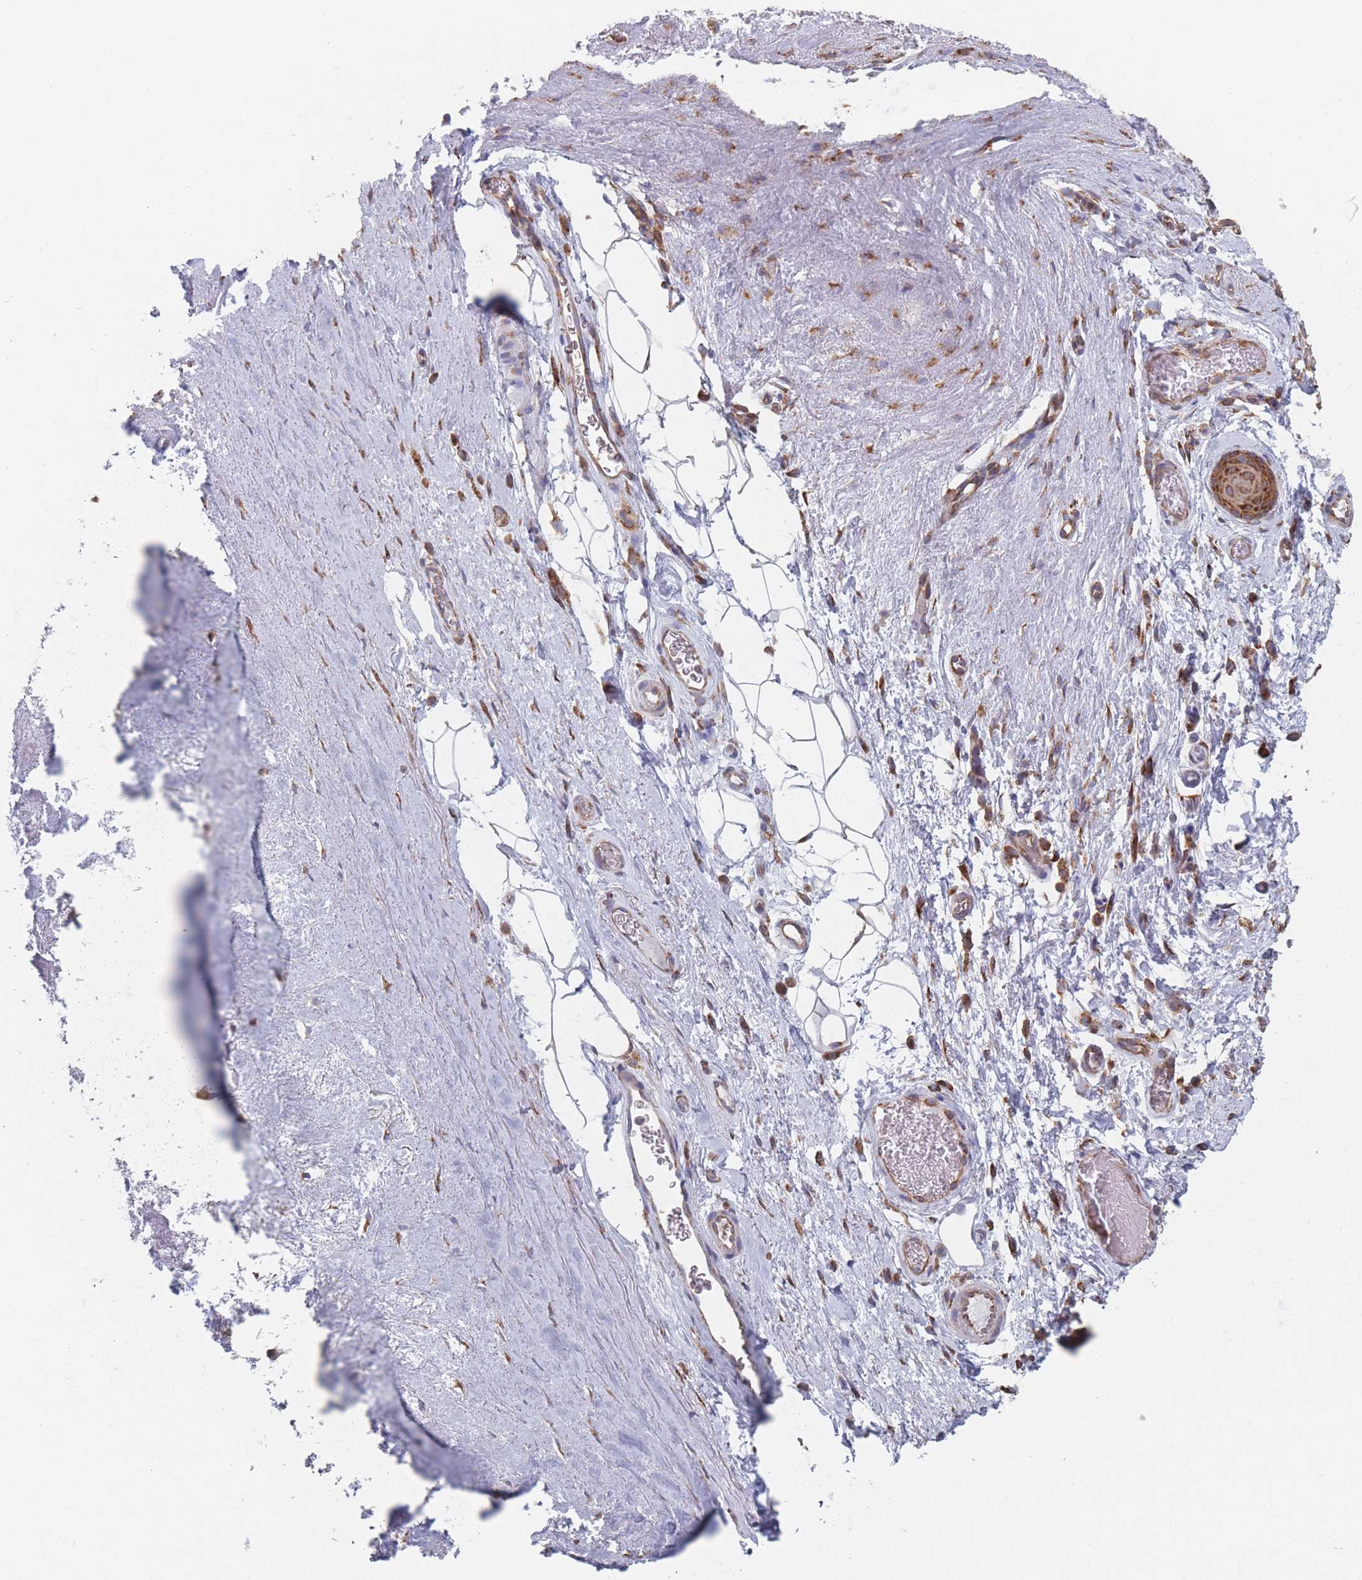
{"staining": {"intensity": "negative", "quantity": "none", "location": "none"}, "tissue": "adipose tissue", "cell_type": "Adipocytes", "image_type": "normal", "snomed": [{"axis": "morphology", "description": "Normal tissue, NOS"}, {"axis": "topography", "description": "Cartilage tissue"}], "caption": "Adipose tissue stained for a protein using immunohistochemistry (IHC) demonstrates no positivity adipocytes.", "gene": "EEF1B2", "patient": {"sex": "male", "age": 81}}